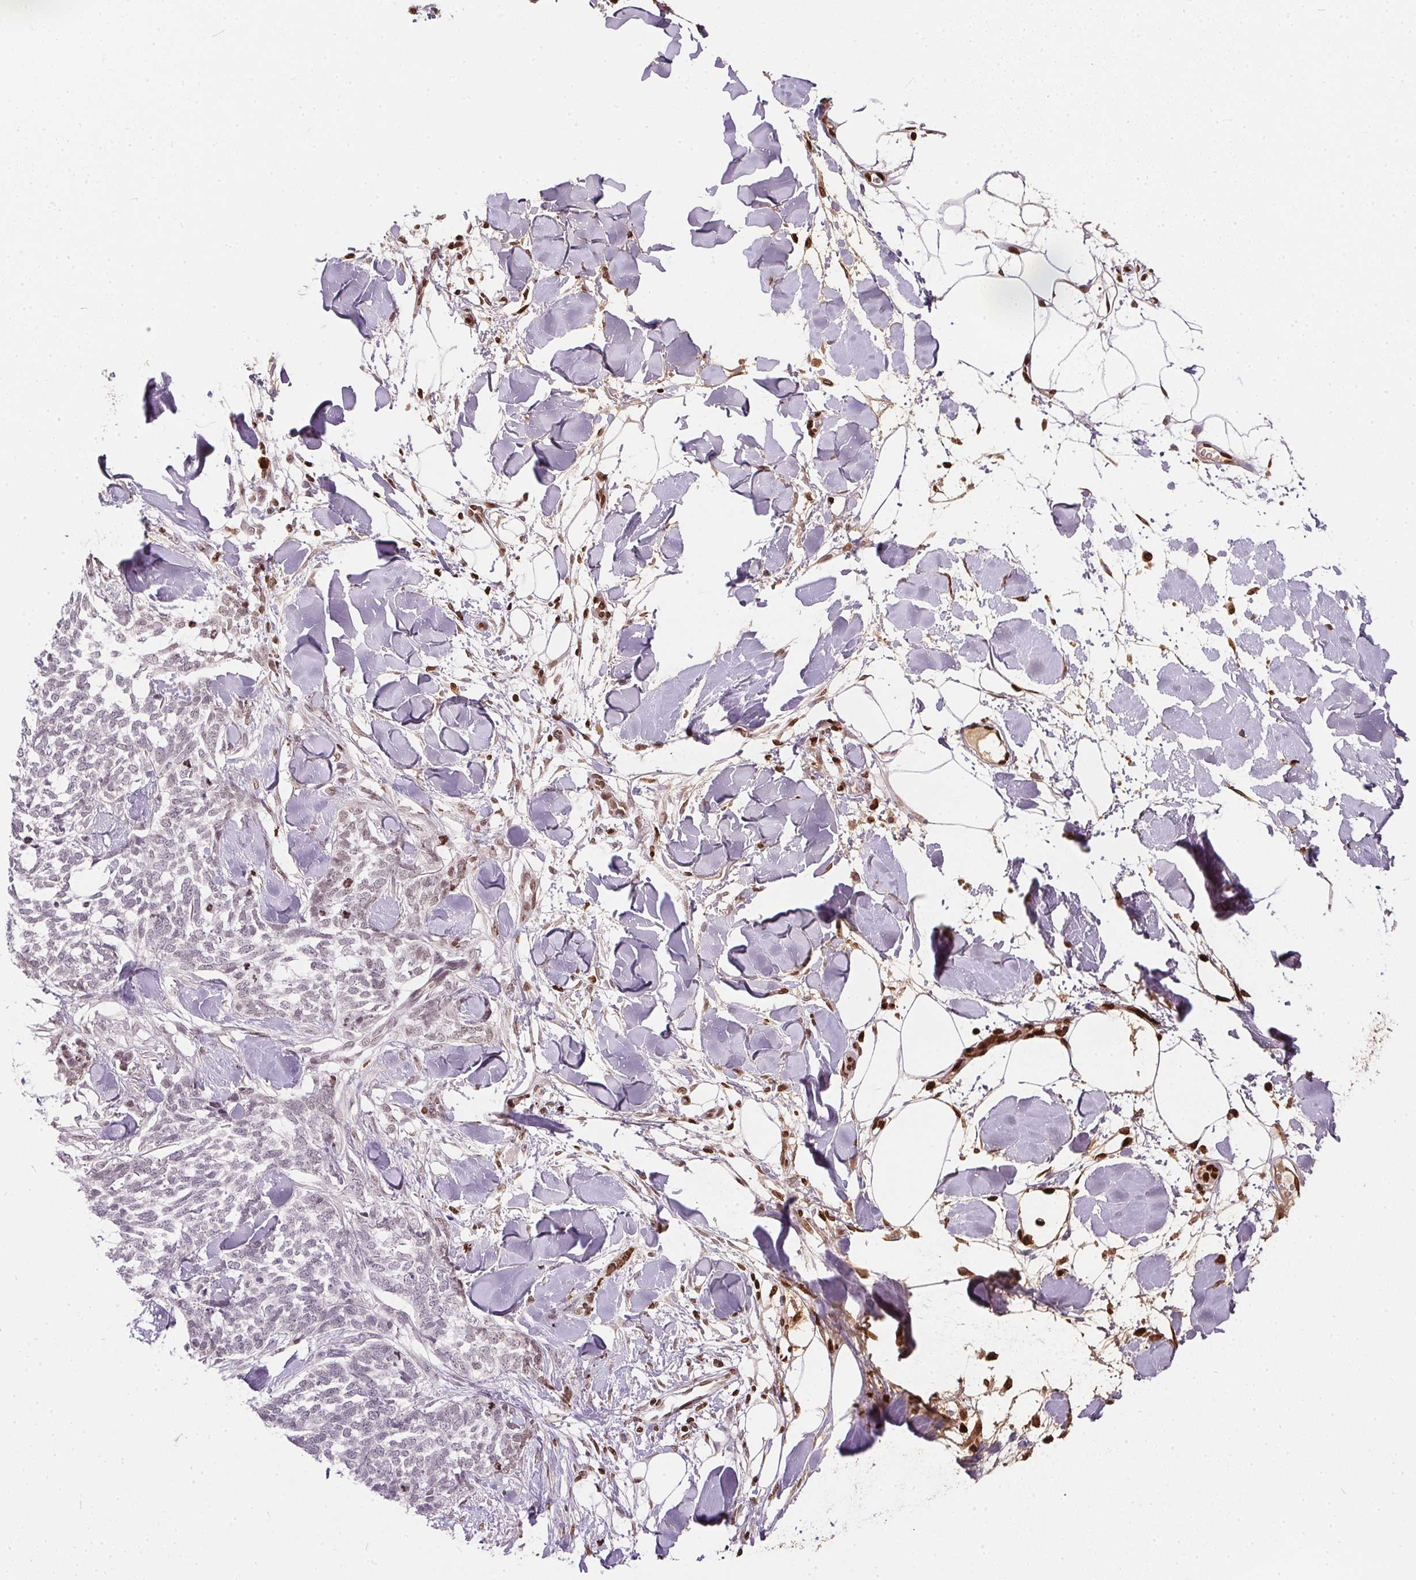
{"staining": {"intensity": "negative", "quantity": "none", "location": "none"}, "tissue": "skin cancer", "cell_type": "Tumor cells", "image_type": "cancer", "snomed": [{"axis": "morphology", "description": "Basal cell carcinoma"}, {"axis": "topography", "description": "Skin"}], "caption": "A histopathology image of human skin cancer is negative for staining in tumor cells.", "gene": "ORM1", "patient": {"sex": "female", "age": 59}}